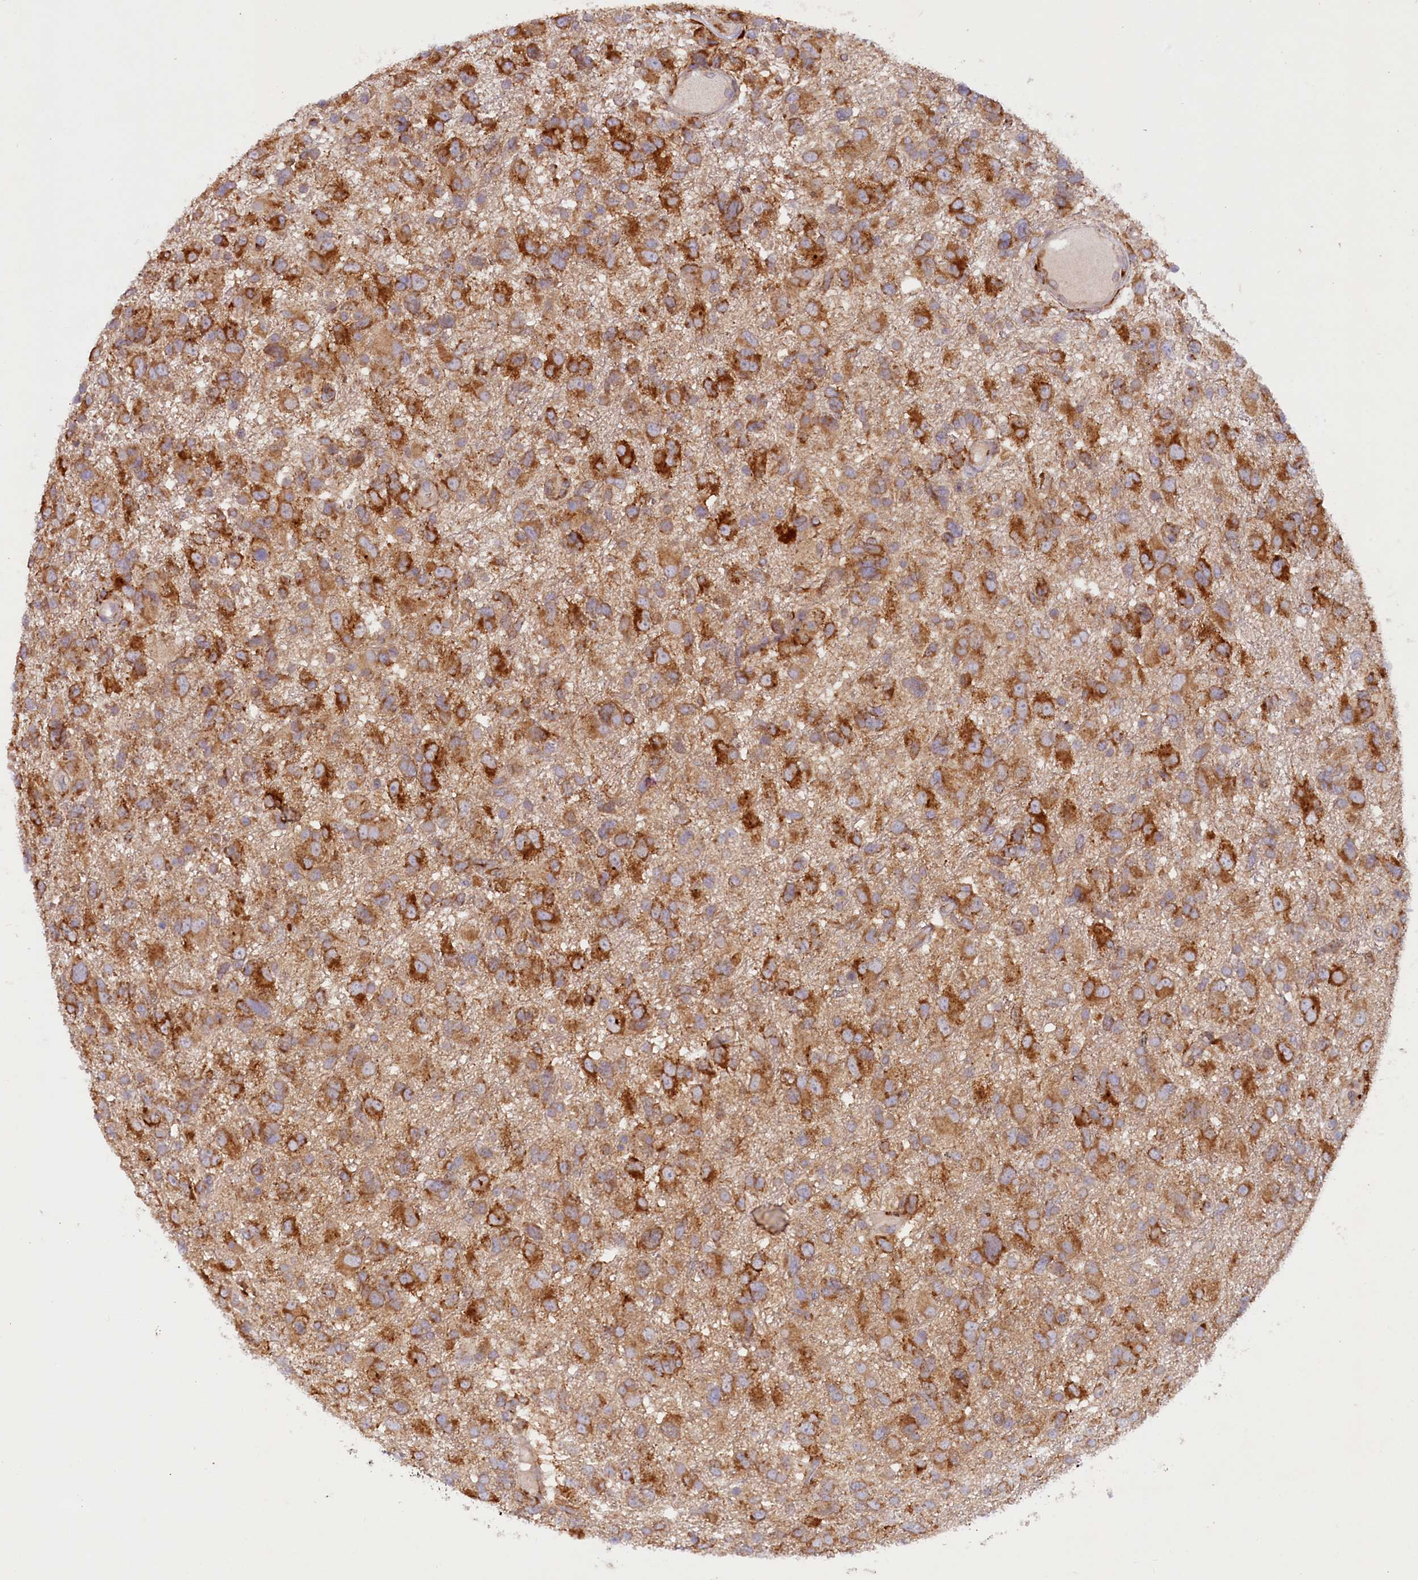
{"staining": {"intensity": "strong", "quantity": "25%-75%", "location": "cytoplasmic/membranous"}, "tissue": "glioma", "cell_type": "Tumor cells", "image_type": "cancer", "snomed": [{"axis": "morphology", "description": "Glioma, malignant, High grade"}, {"axis": "topography", "description": "Brain"}], "caption": "Protein staining by immunohistochemistry (IHC) exhibits strong cytoplasmic/membranous expression in about 25%-75% of tumor cells in glioma. (Brightfield microscopy of DAB IHC at high magnification).", "gene": "SSC5D", "patient": {"sex": "male", "age": 61}}